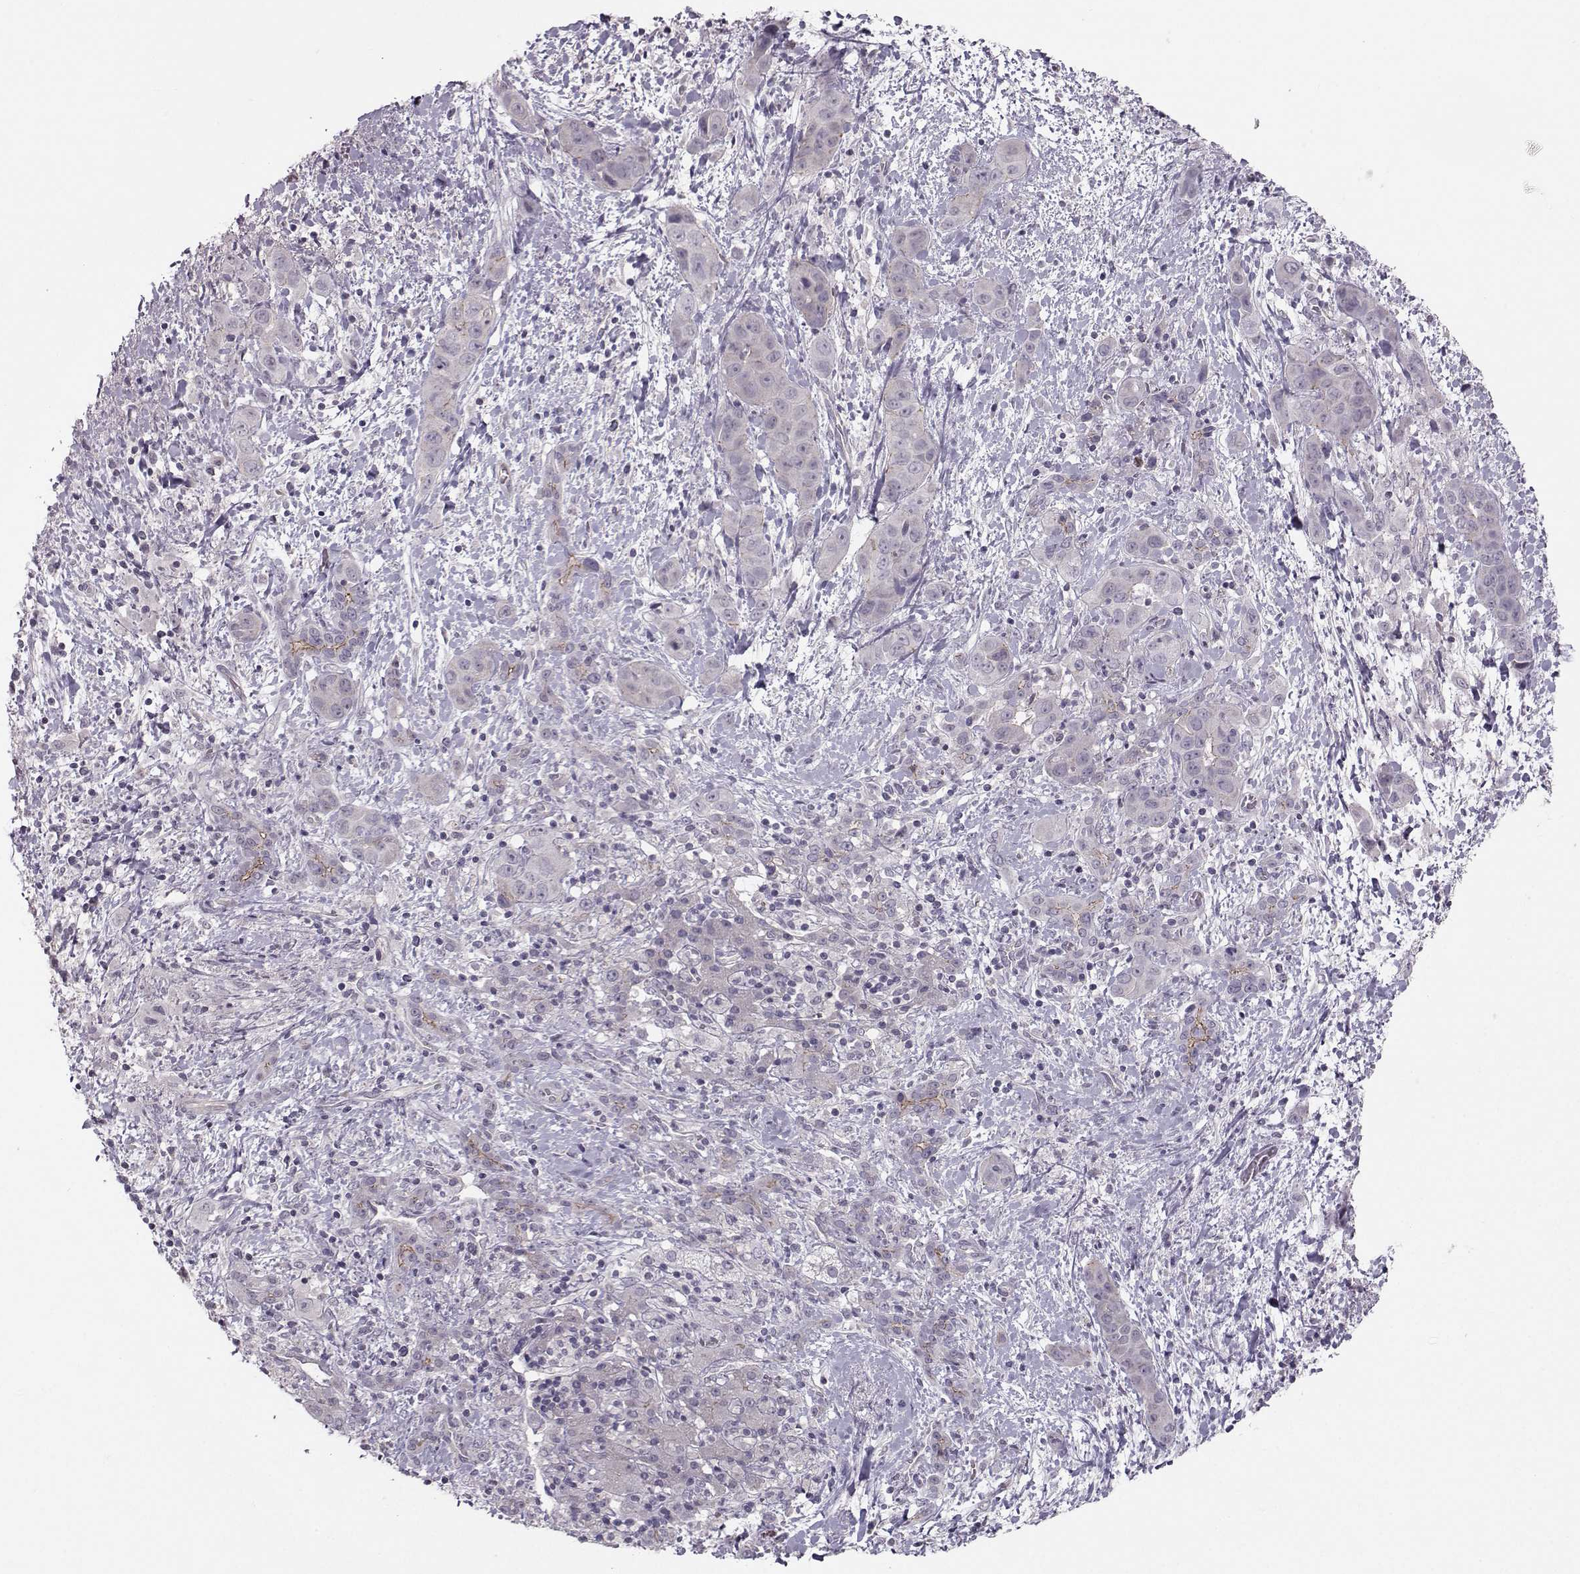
{"staining": {"intensity": "negative", "quantity": "none", "location": "none"}, "tissue": "liver cancer", "cell_type": "Tumor cells", "image_type": "cancer", "snomed": [{"axis": "morphology", "description": "Cholangiocarcinoma"}, {"axis": "topography", "description": "Liver"}], "caption": "High magnification brightfield microscopy of liver cancer stained with DAB (3,3'-diaminobenzidine) (brown) and counterstained with hematoxylin (blue): tumor cells show no significant expression. (DAB (3,3'-diaminobenzidine) IHC visualized using brightfield microscopy, high magnification).", "gene": "MAST1", "patient": {"sex": "female", "age": 52}}